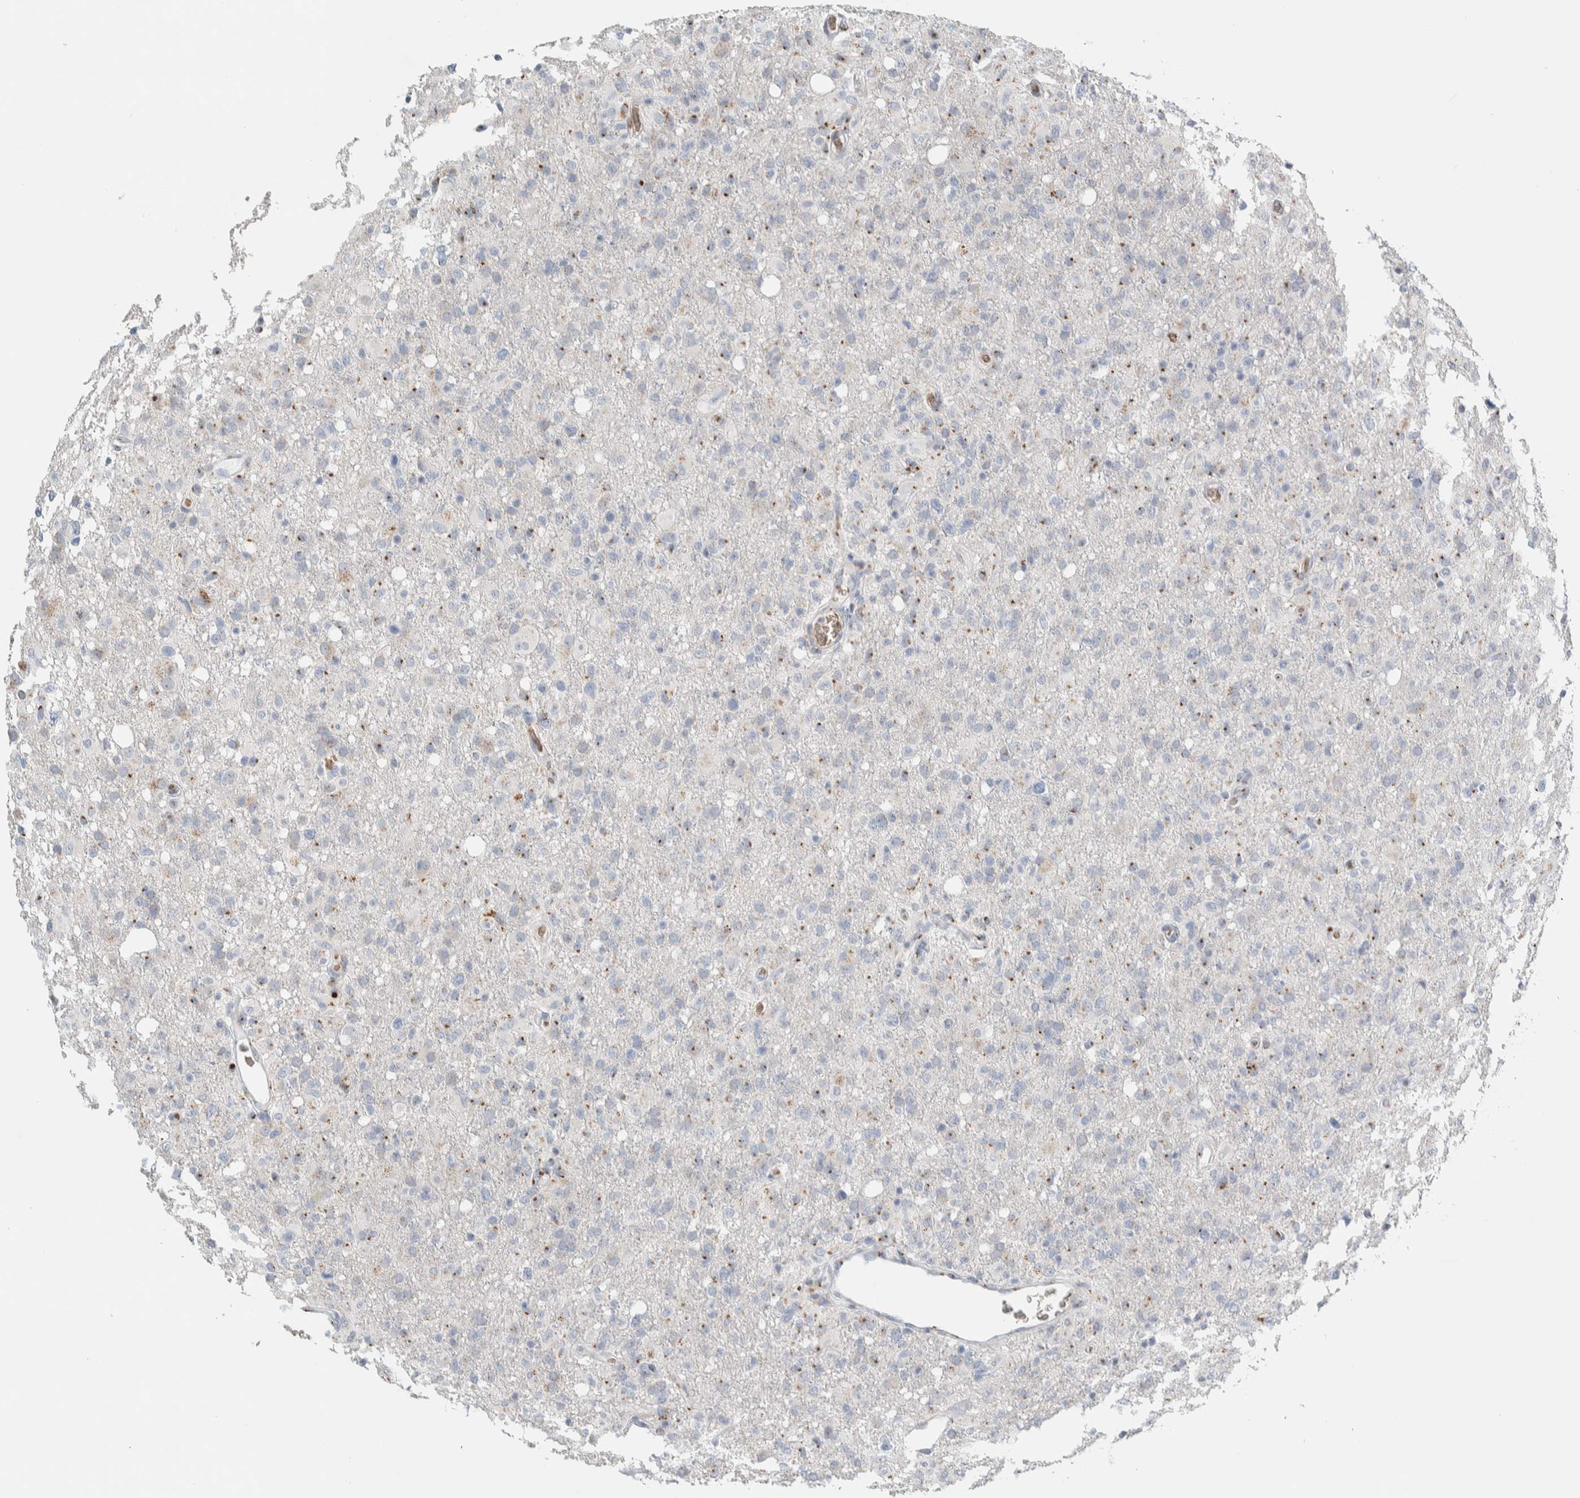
{"staining": {"intensity": "weak", "quantity": "<25%", "location": "cytoplasmic/membranous"}, "tissue": "glioma", "cell_type": "Tumor cells", "image_type": "cancer", "snomed": [{"axis": "morphology", "description": "Glioma, malignant, High grade"}, {"axis": "topography", "description": "Brain"}], "caption": "Image shows no significant protein staining in tumor cells of malignant high-grade glioma.", "gene": "SLC38A10", "patient": {"sex": "female", "age": 57}}